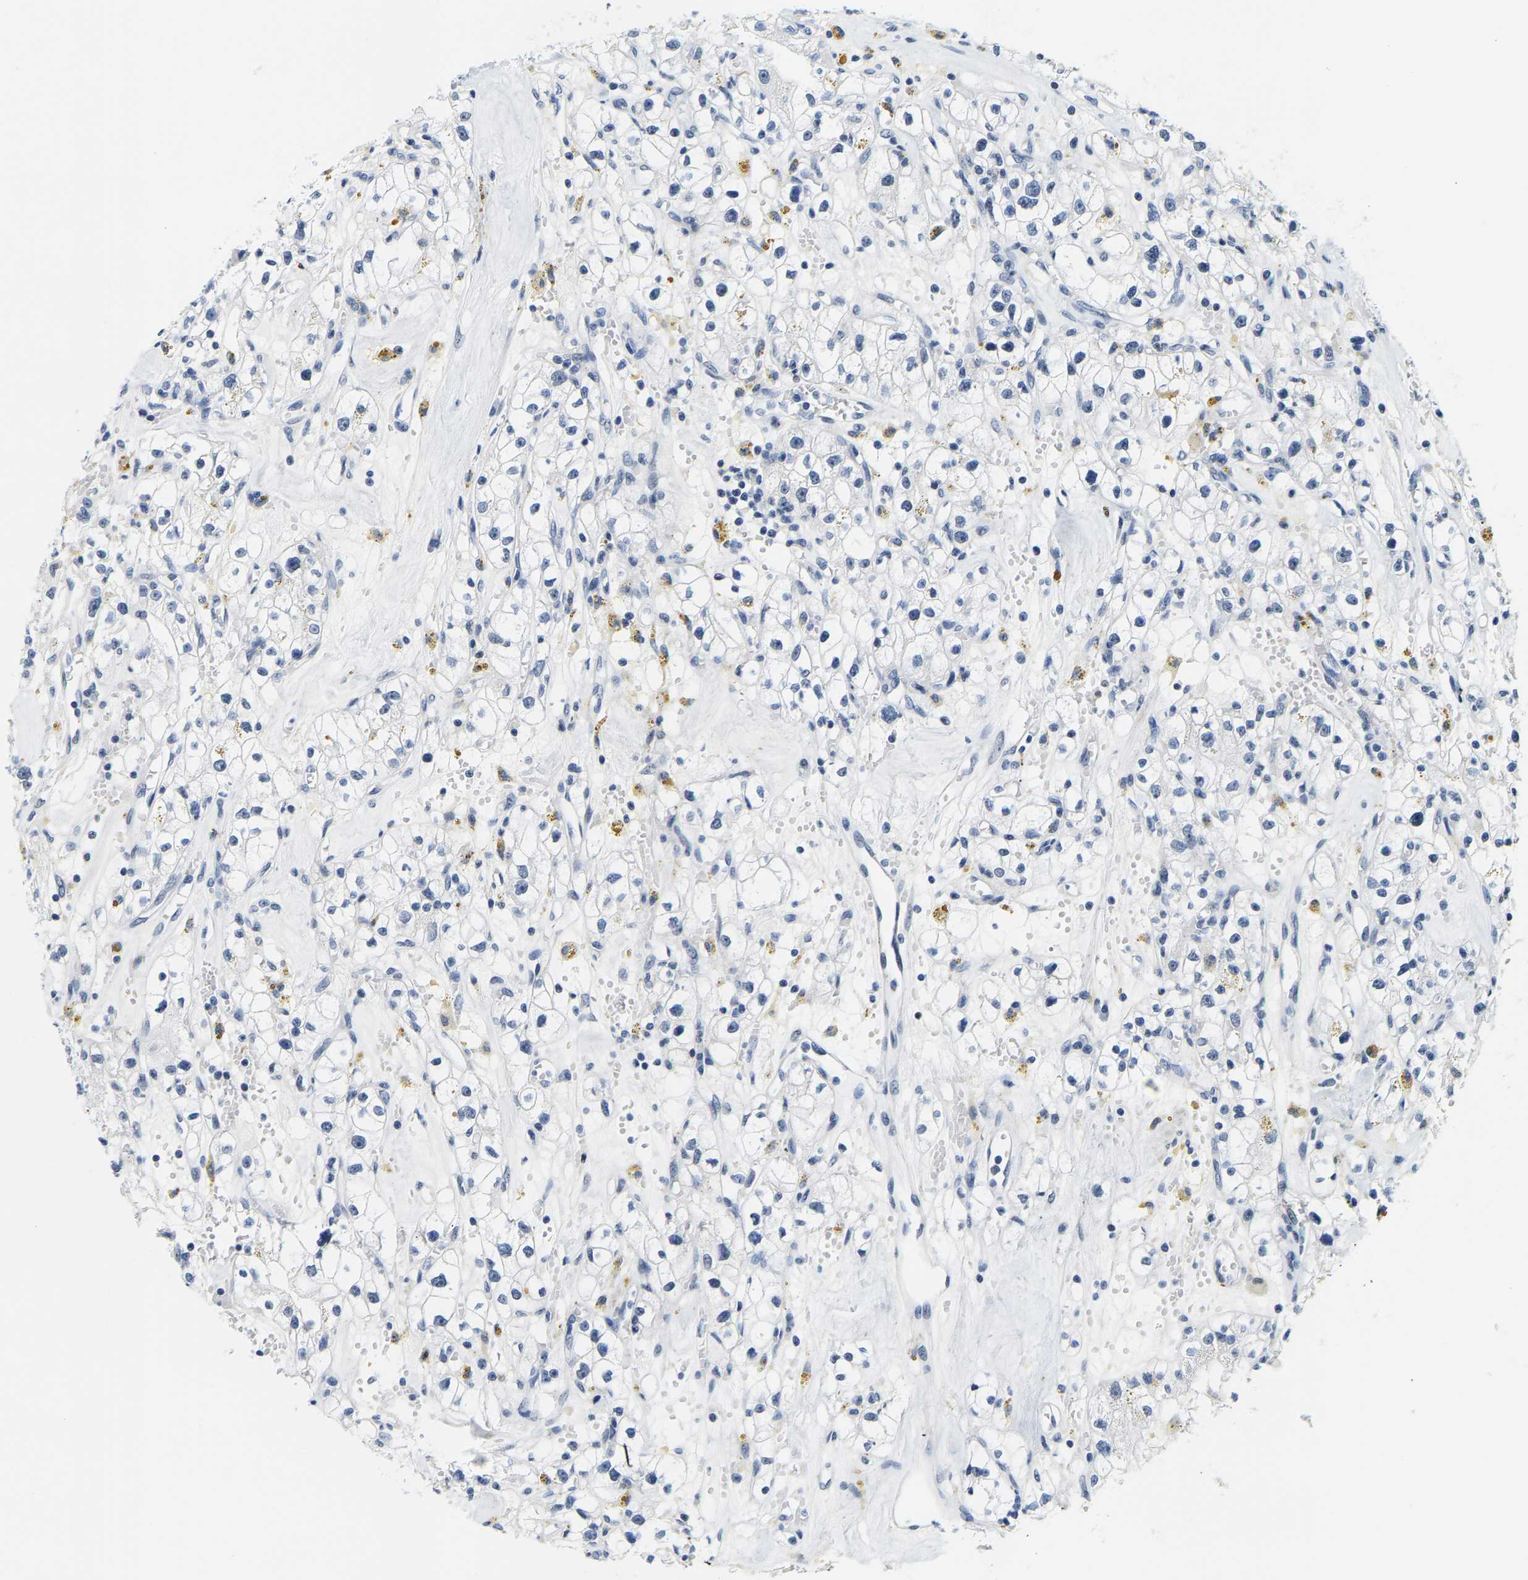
{"staining": {"intensity": "negative", "quantity": "none", "location": "none"}, "tissue": "renal cancer", "cell_type": "Tumor cells", "image_type": "cancer", "snomed": [{"axis": "morphology", "description": "Adenocarcinoma, NOS"}, {"axis": "topography", "description": "Kidney"}], "caption": "Micrograph shows no significant protein staining in tumor cells of renal adenocarcinoma.", "gene": "SETD1B", "patient": {"sex": "male", "age": 56}}